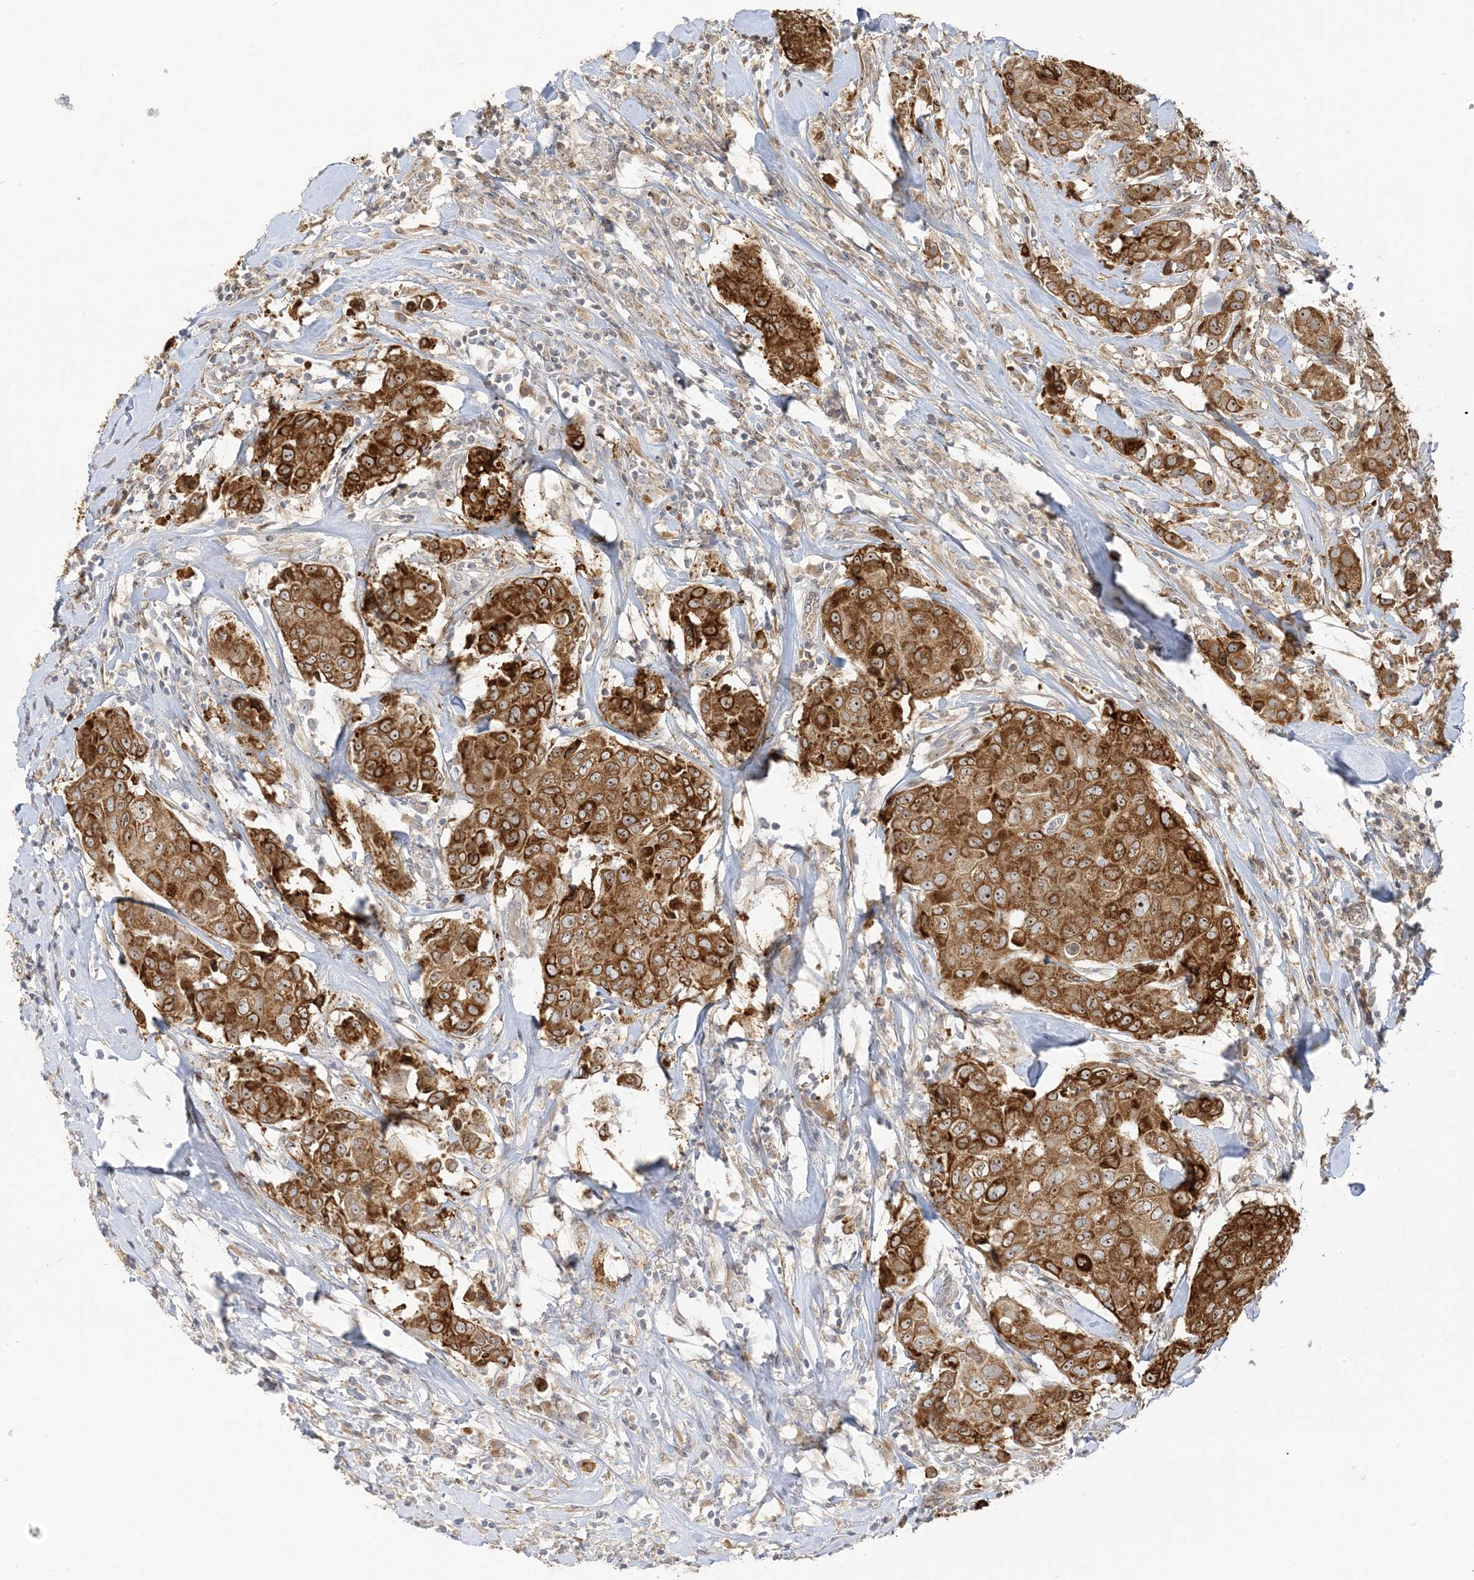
{"staining": {"intensity": "strong", "quantity": ">75%", "location": "cytoplasmic/membranous"}, "tissue": "breast cancer", "cell_type": "Tumor cells", "image_type": "cancer", "snomed": [{"axis": "morphology", "description": "Duct carcinoma"}, {"axis": "topography", "description": "Breast"}], "caption": "Protein expression analysis of breast infiltrating ductal carcinoma reveals strong cytoplasmic/membranous expression in approximately >75% of tumor cells.", "gene": "ECM2", "patient": {"sex": "female", "age": 80}}